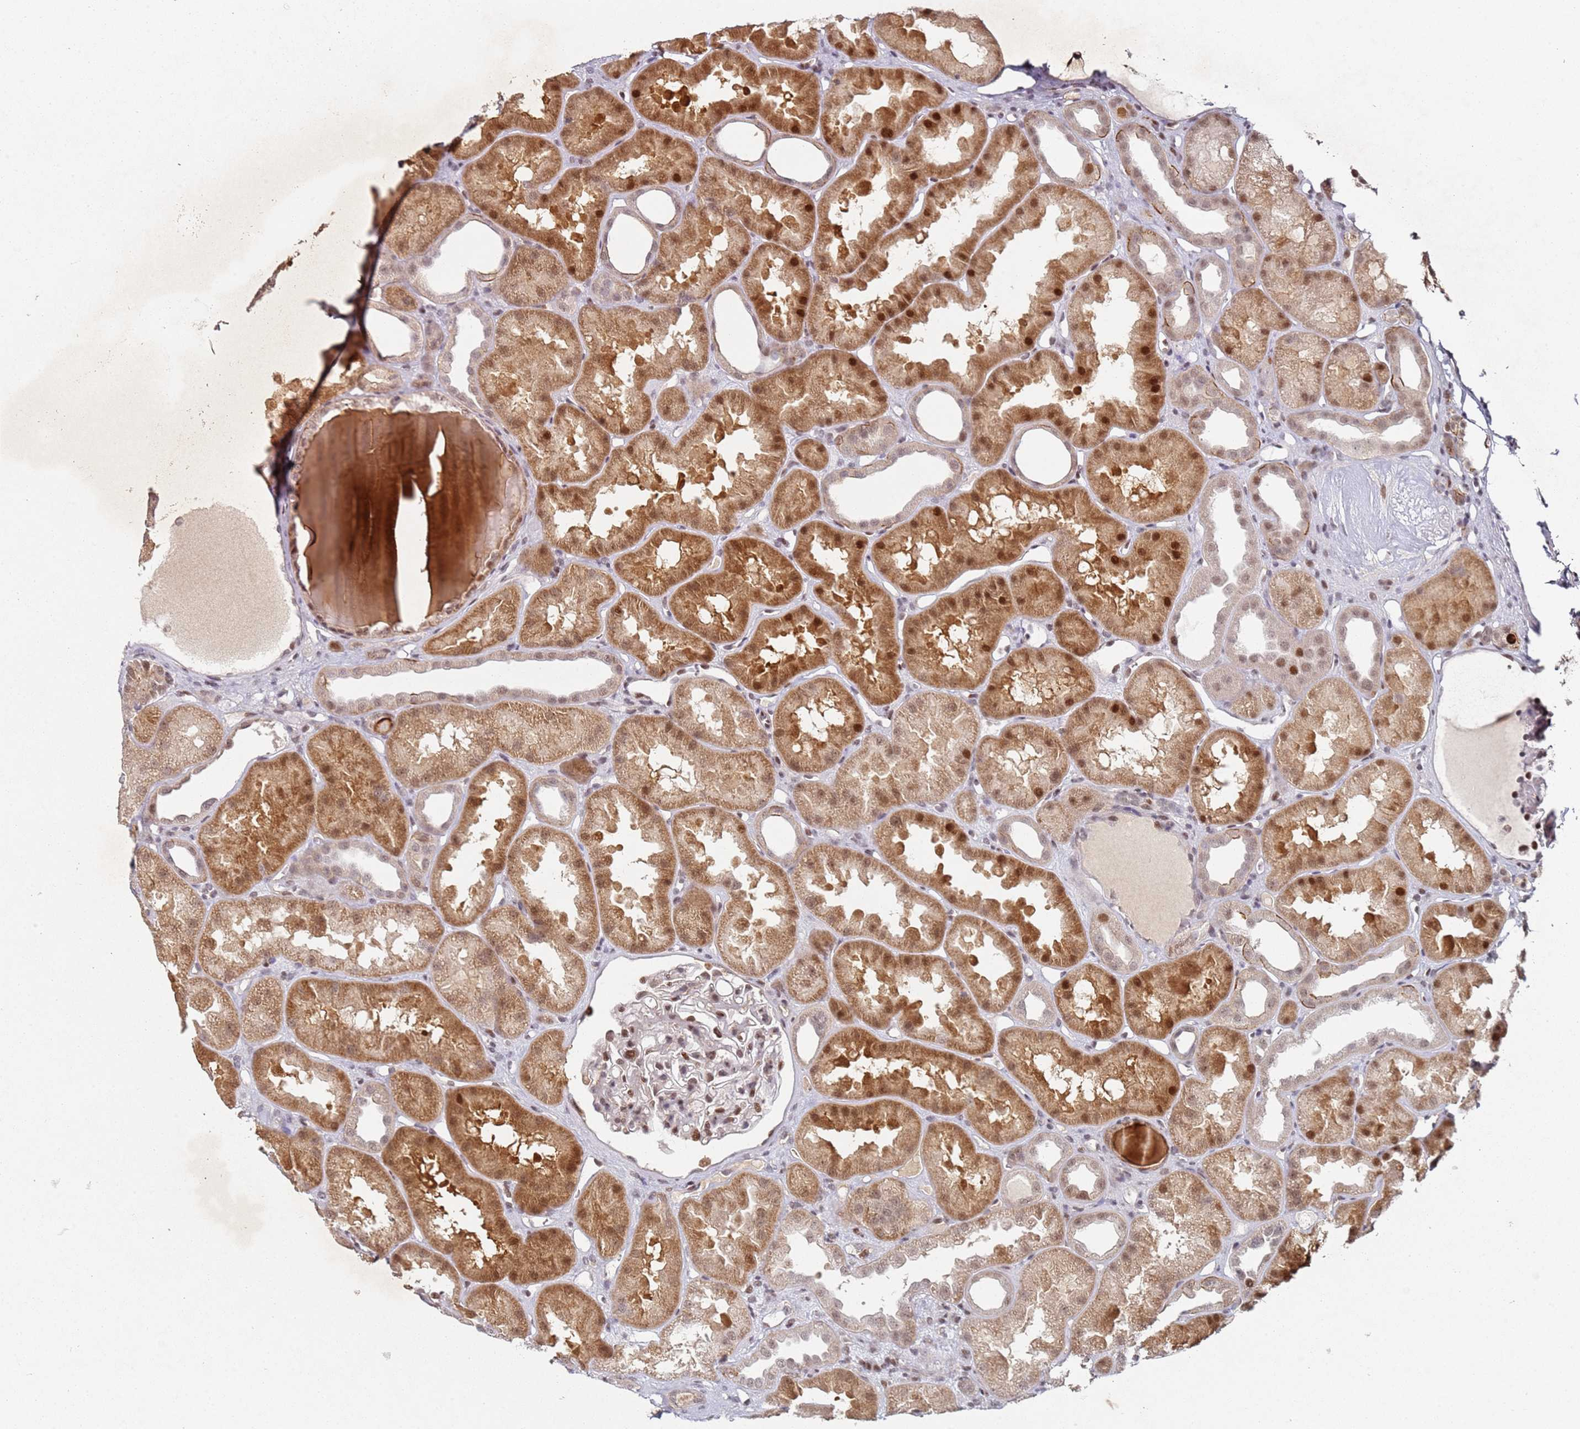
{"staining": {"intensity": "moderate", "quantity": "25%-75%", "location": "nuclear"}, "tissue": "kidney", "cell_type": "Cells in glomeruli", "image_type": "normal", "snomed": [{"axis": "morphology", "description": "Normal tissue, NOS"}, {"axis": "topography", "description": "Kidney"}], "caption": "Immunohistochemical staining of normal human kidney displays moderate nuclear protein expression in about 25%-75% of cells in glomeruli. (IHC, brightfield microscopy, high magnification).", "gene": "ATF6B", "patient": {"sex": "male", "age": 61}}